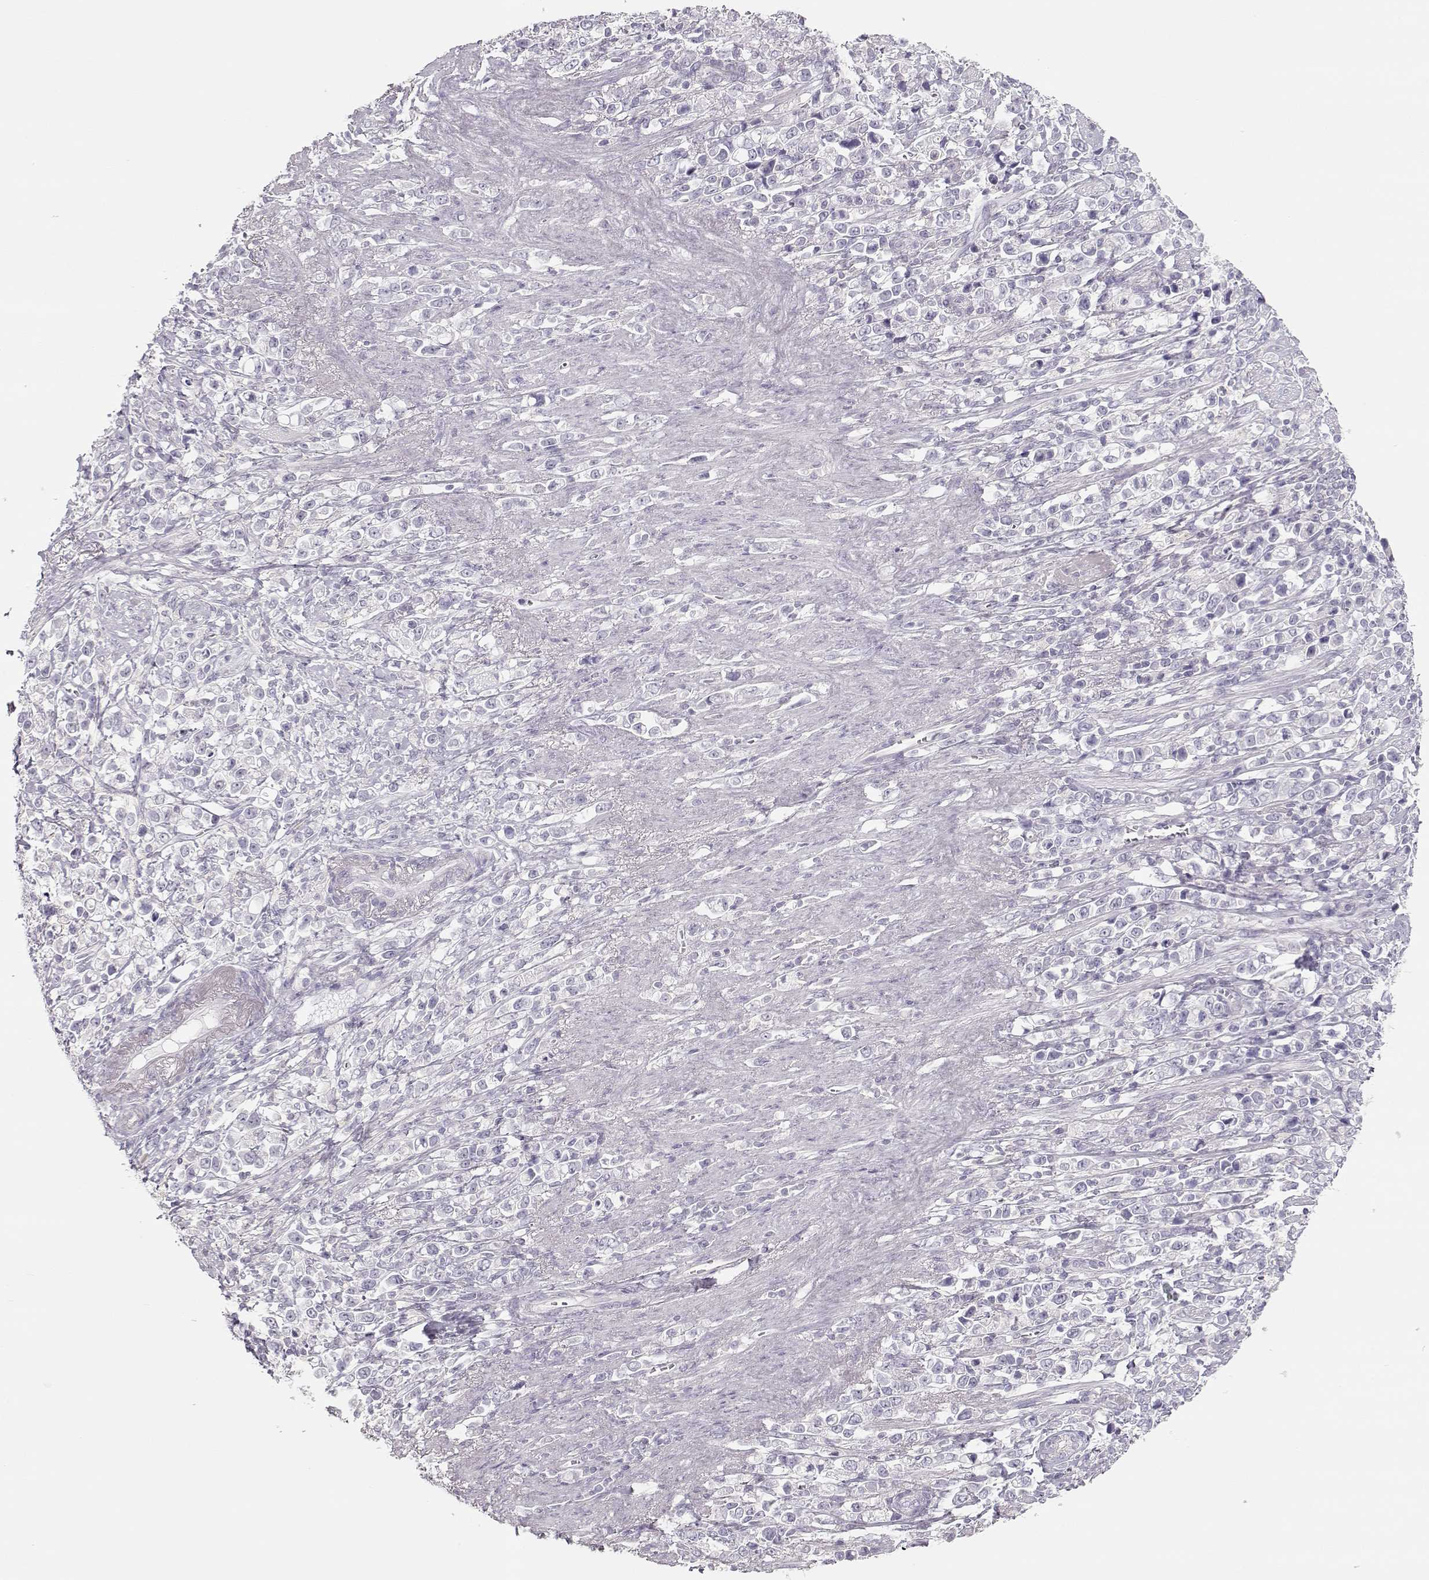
{"staining": {"intensity": "negative", "quantity": "none", "location": "none"}, "tissue": "stomach cancer", "cell_type": "Tumor cells", "image_type": "cancer", "snomed": [{"axis": "morphology", "description": "Adenocarcinoma, NOS"}, {"axis": "topography", "description": "Stomach"}], "caption": "Tumor cells show no significant expression in stomach adenocarcinoma. Nuclei are stained in blue.", "gene": "LEPR", "patient": {"sex": "male", "age": 63}}